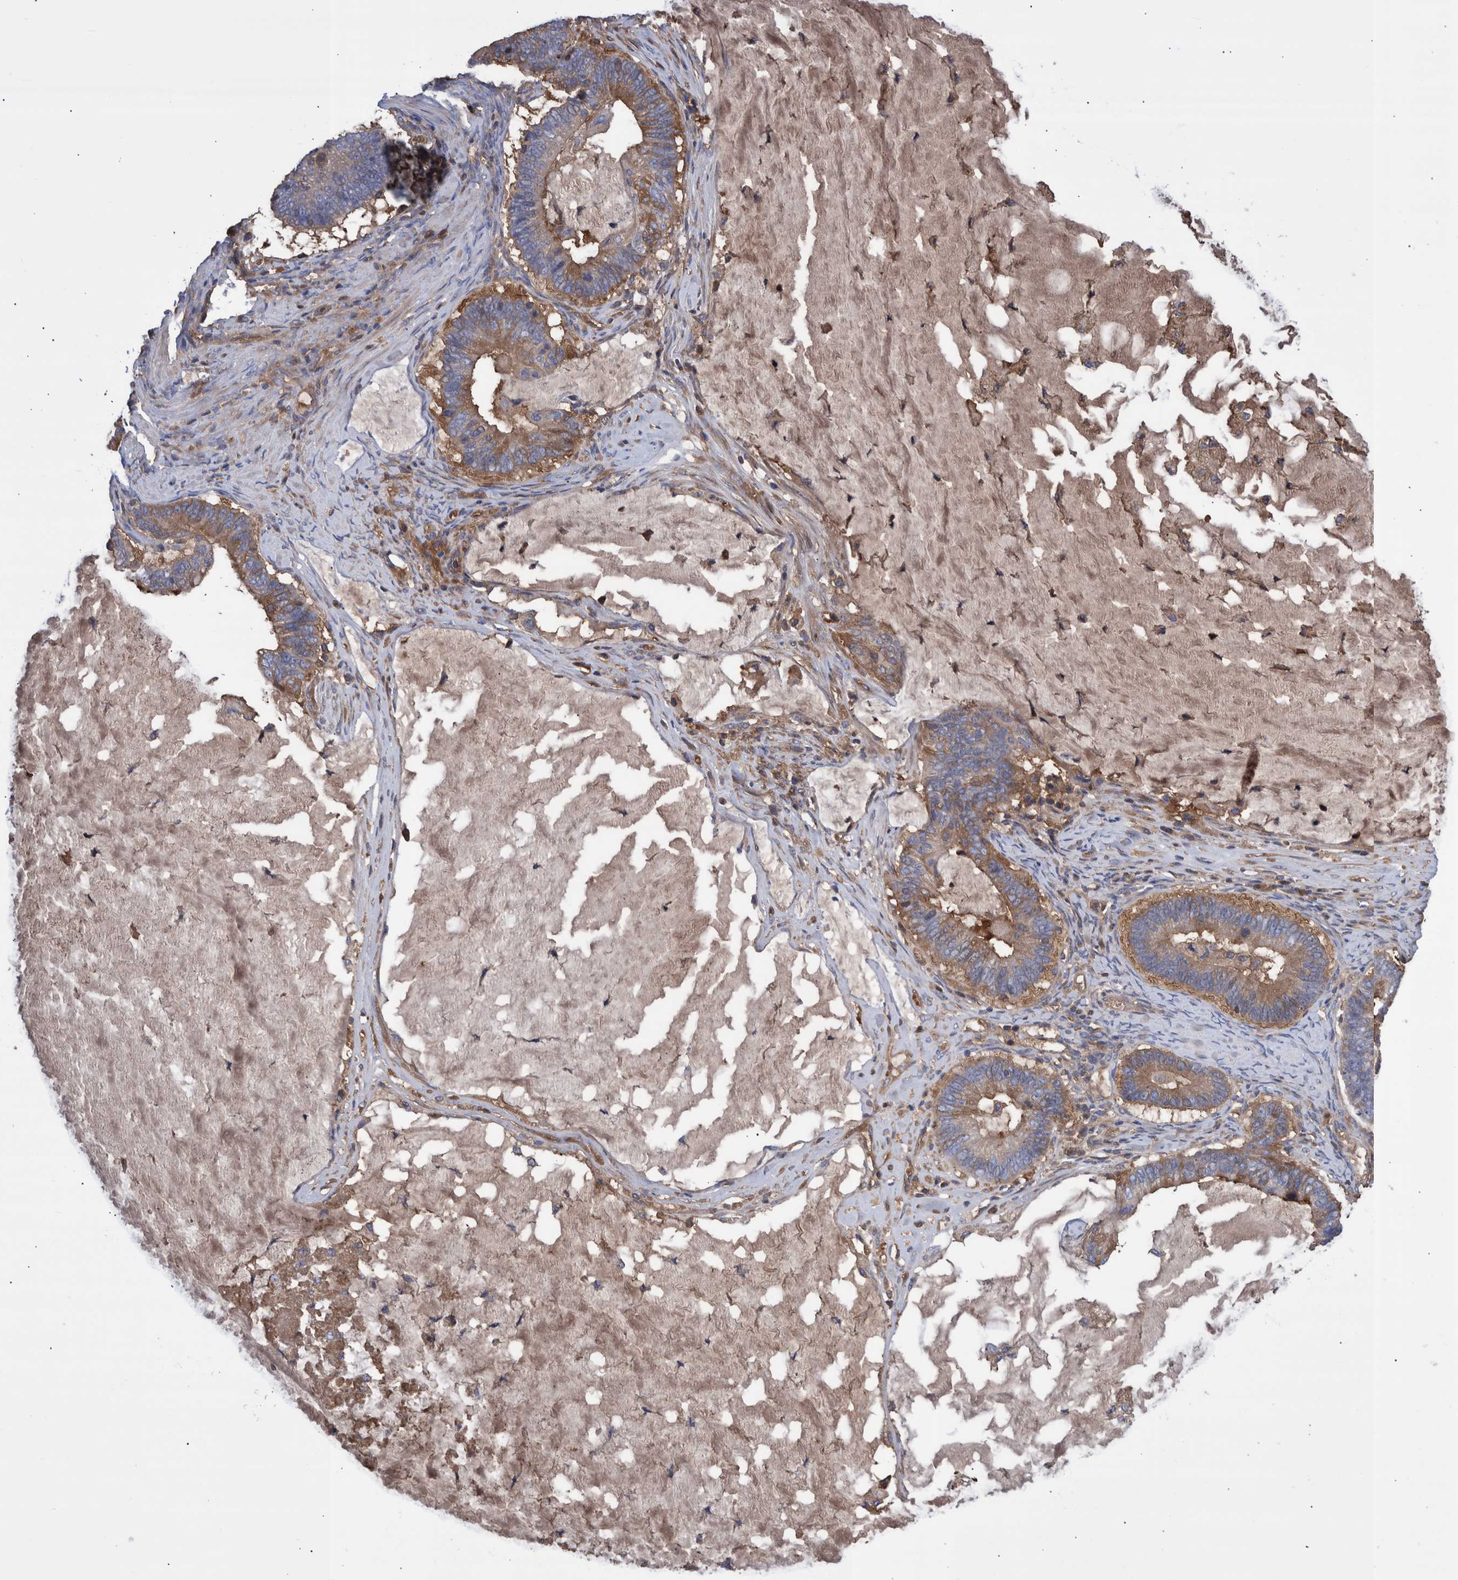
{"staining": {"intensity": "moderate", "quantity": "<25%", "location": "cytoplasmic/membranous"}, "tissue": "ovarian cancer", "cell_type": "Tumor cells", "image_type": "cancer", "snomed": [{"axis": "morphology", "description": "Cystadenocarcinoma, mucinous, NOS"}, {"axis": "topography", "description": "Ovary"}], "caption": "Moderate cytoplasmic/membranous positivity for a protein is identified in about <25% of tumor cells of mucinous cystadenocarcinoma (ovarian) using immunohistochemistry (IHC).", "gene": "DLL4", "patient": {"sex": "female", "age": 61}}